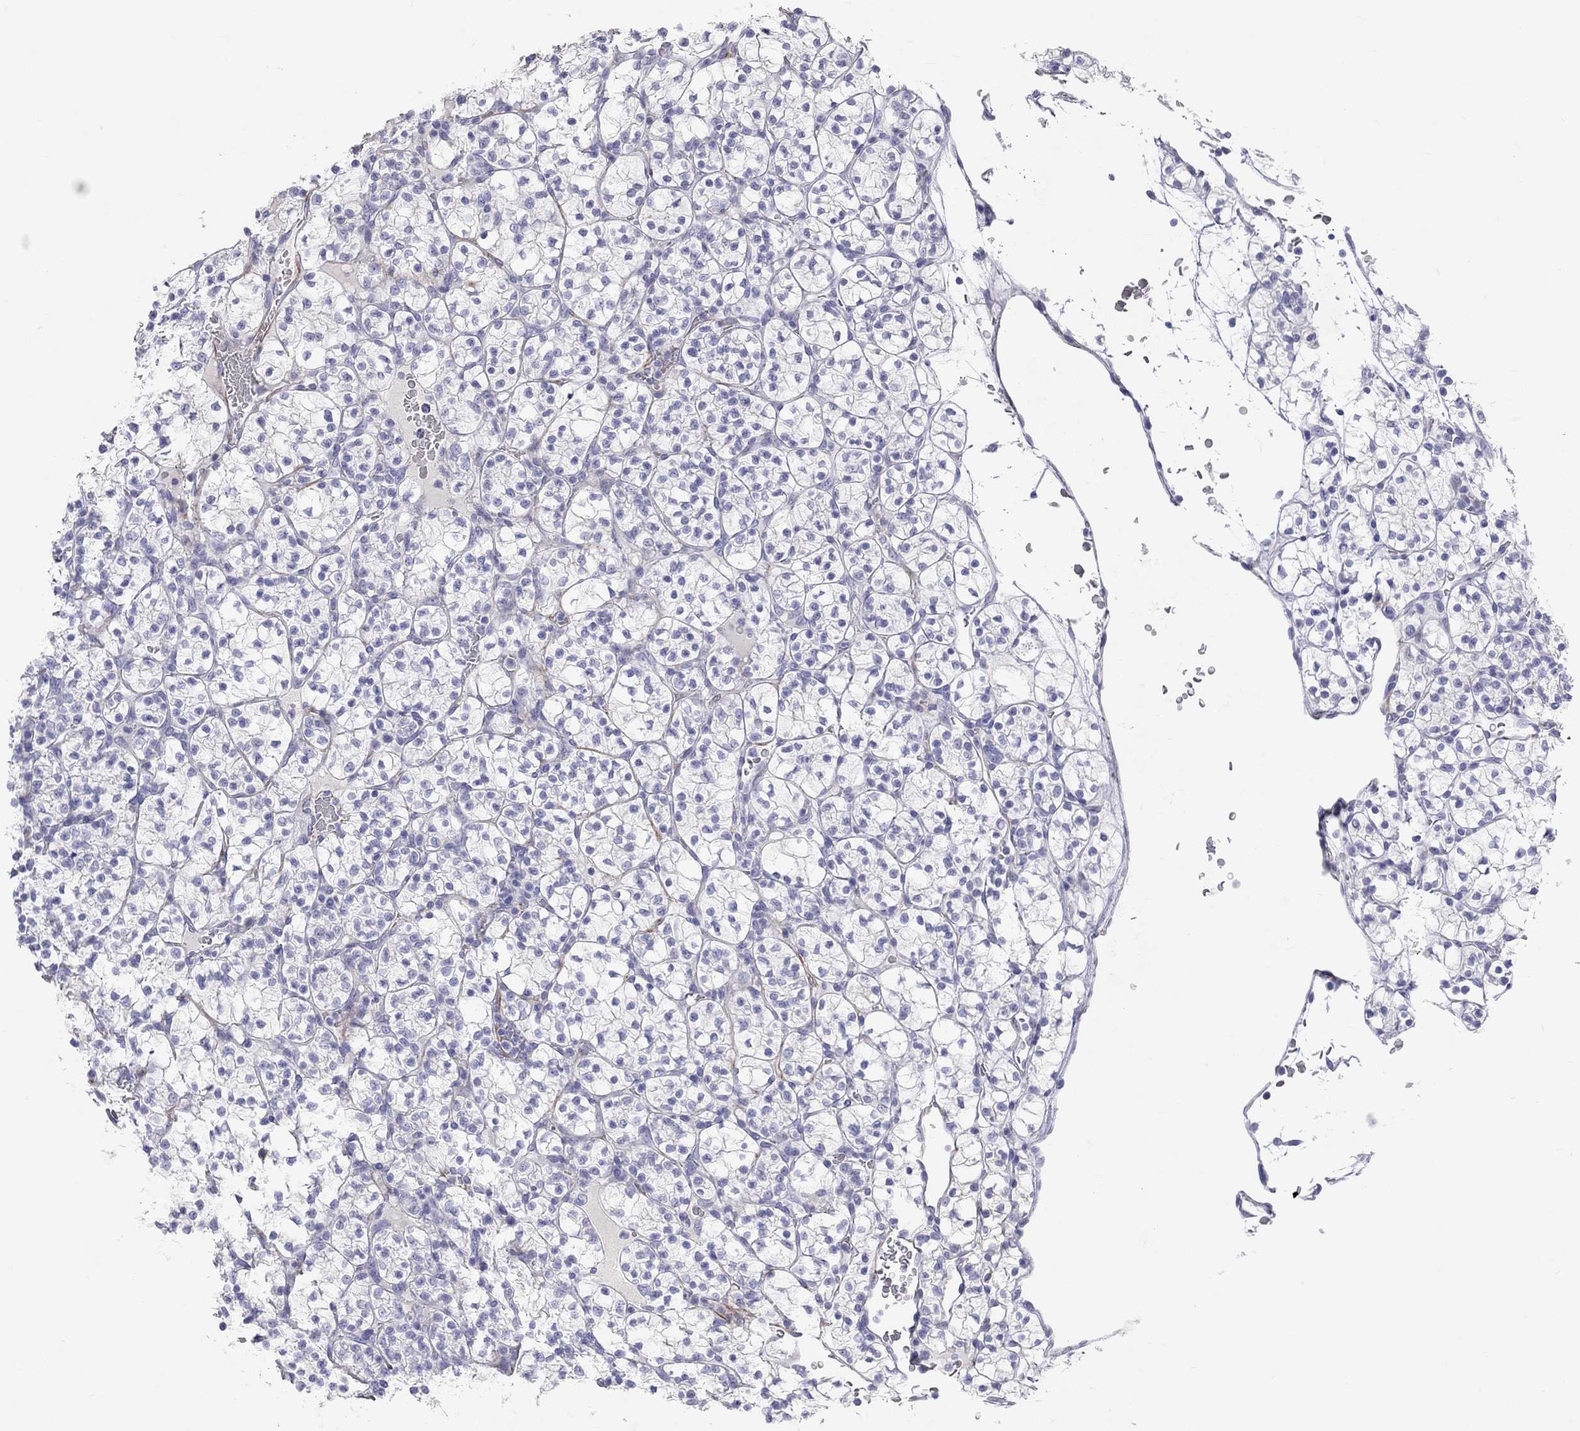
{"staining": {"intensity": "negative", "quantity": "none", "location": "none"}, "tissue": "renal cancer", "cell_type": "Tumor cells", "image_type": "cancer", "snomed": [{"axis": "morphology", "description": "Adenocarcinoma, NOS"}, {"axis": "topography", "description": "Kidney"}], "caption": "DAB immunohistochemical staining of human adenocarcinoma (renal) shows no significant positivity in tumor cells.", "gene": "PCDHGC5", "patient": {"sex": "female", "age": 89}}